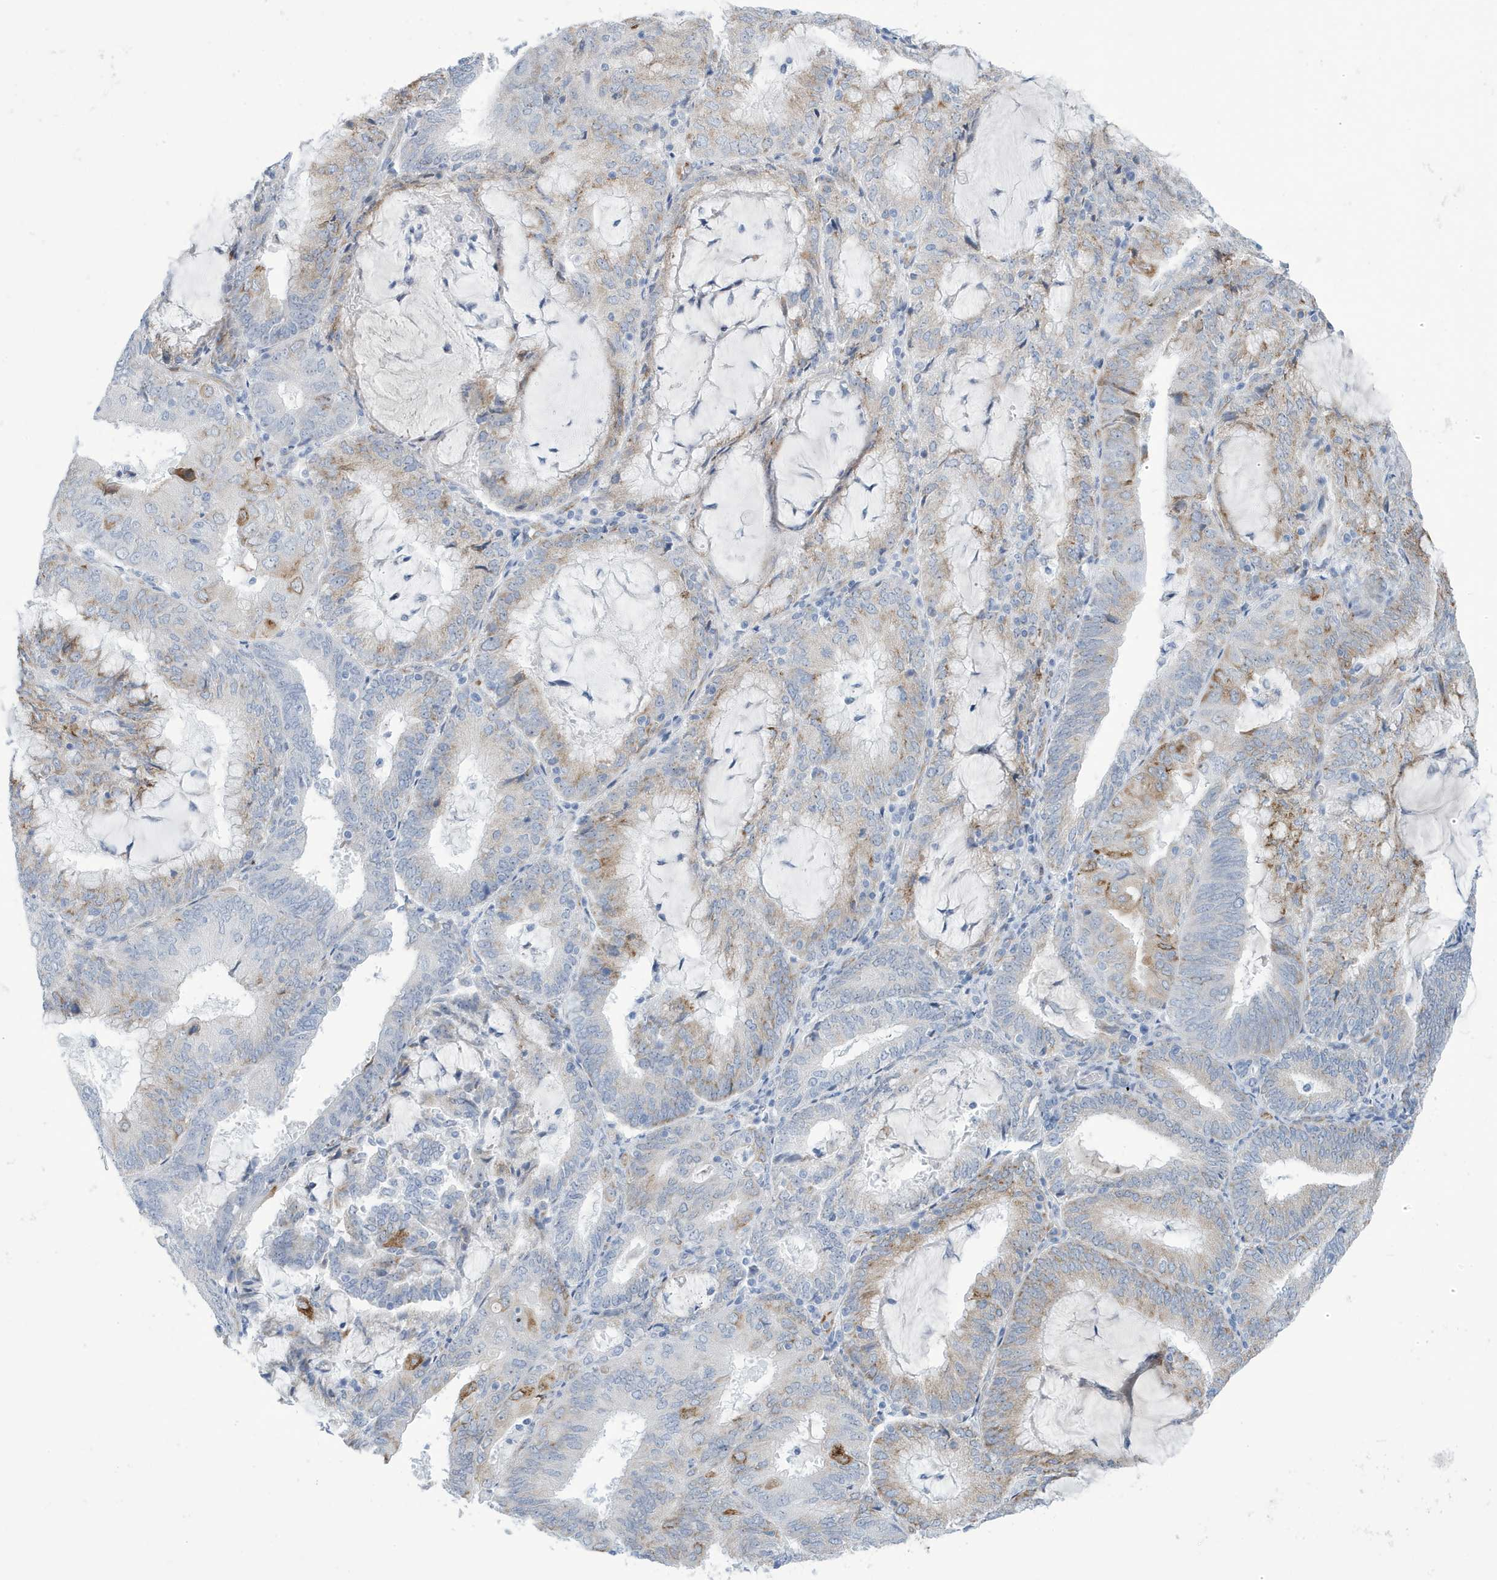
{"staining": {"intensity": "moderate", "quantity": "<25%", "location": "cytoplasmic/membranous"}, "tissue": "endometrial cancer", "cell_type": "Tumor cells", "image_type": "cancer", "snomed": [{"axis": "morphology", "description": "Adenocarcinoma, NOS"}, {"axis": "topography", "description": "Endometrium"}], "caption": "Adenocarcinoma (endometrial) tissue displays moderate cytoplasmic/membranous staining in approximately <25% of tumor cells, visualized by immunohistochemistry.", "gene": "SEMA3F", "patient": {"sex": "female", "age": 81}}